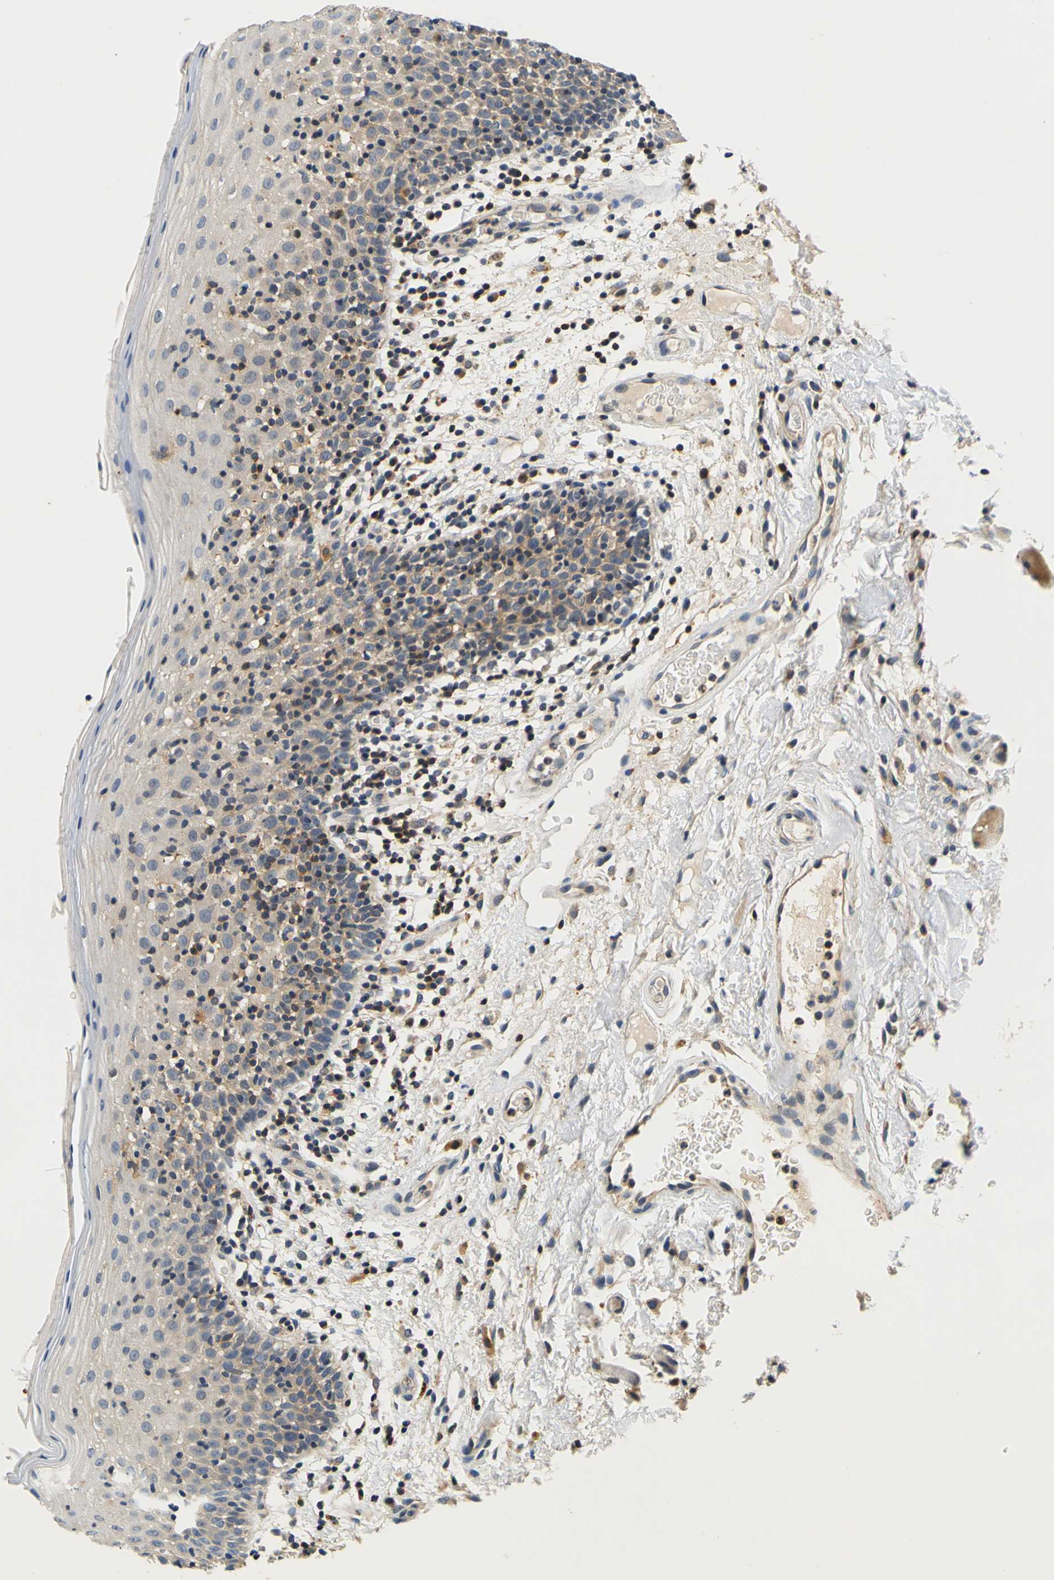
{"staining": {"intensity": "weak", "quantity": ">75%", "location": "cytoplasmic/membranous"}, "tissue": "oral mucosa", "cell_type": "Squamous epithelial cells", "image_type": "normal", "snomed": [{"axis": "morphology", "description": "Normal tissue, NOS"}, {"axis": "morphology", "description": "Squamous cell carcinoma, NOS"}, {"axis": "topography", "description": "Skeletal muscle"}, {"axis": "topography", "description": "Oral tissue"}], "caption": "The photomicrograph displays staining of normal oral mucosa, revealing weak cytoplasmic/membranous protein expression (brown color) within squamous epithelial cells. Ihc stains the protein in brown and the nuclei are stained blue.", "gene": "TNIK", "patient": {"sex": "male", "age": 71}}